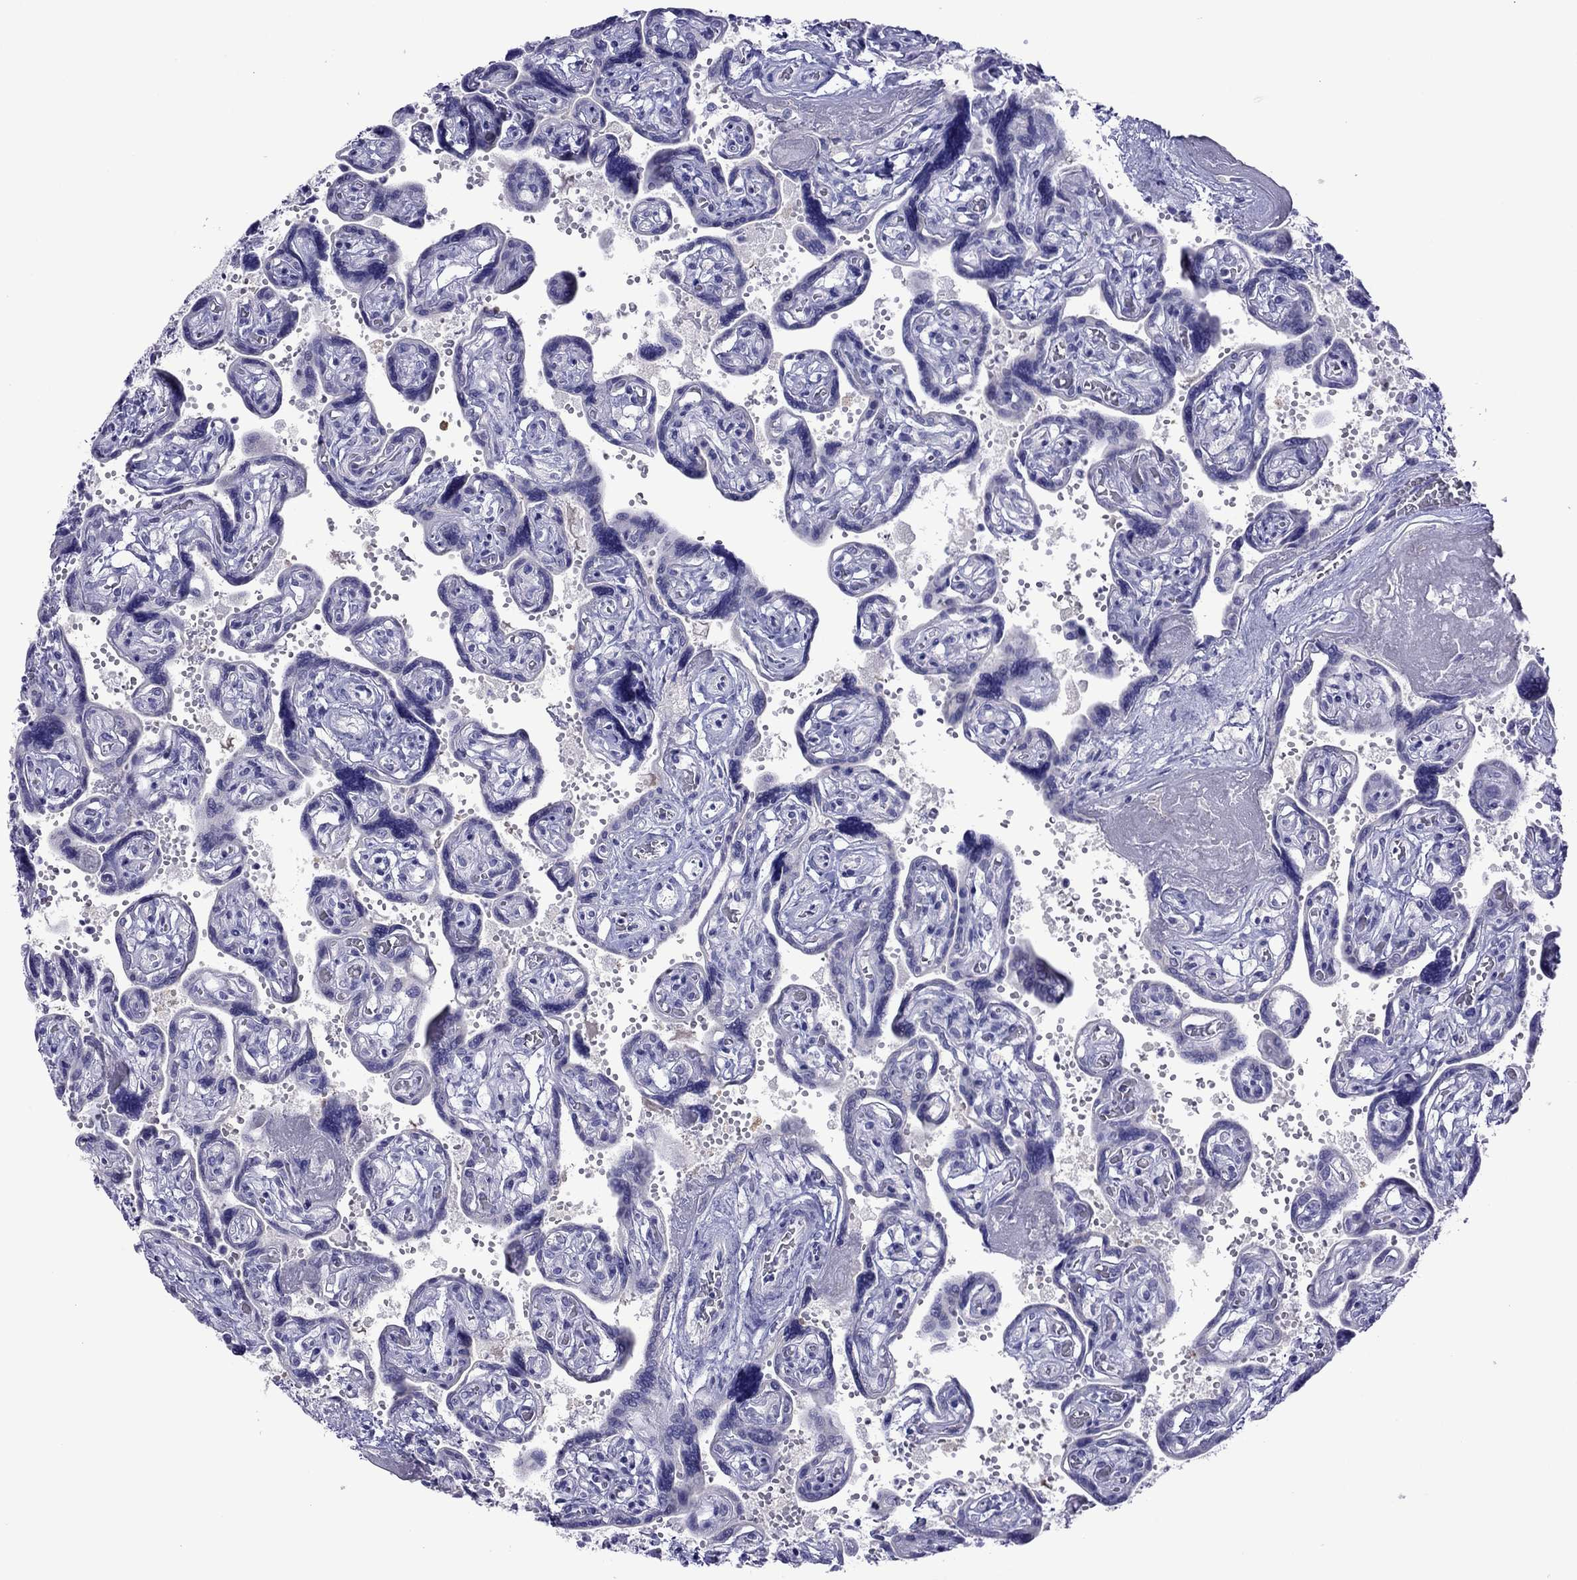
{"staining": {"intensity": "negative", "quantity": "none", "location": "none"}, "tissue": "placenta", "cell_type": "Decidual cells", "image_type": "normal", "snomed": [{"axis": "morphology", "description": "Normal tissue, NOS"}, {"axis": "topography", "description": "Placenta"}], "caption": "This is a histopathology image of IHC staining of benign placenta, which shows no staining in decidual cells.", "gene": "PCDHA6", "patient": {"sex": "female", "age": 32}}